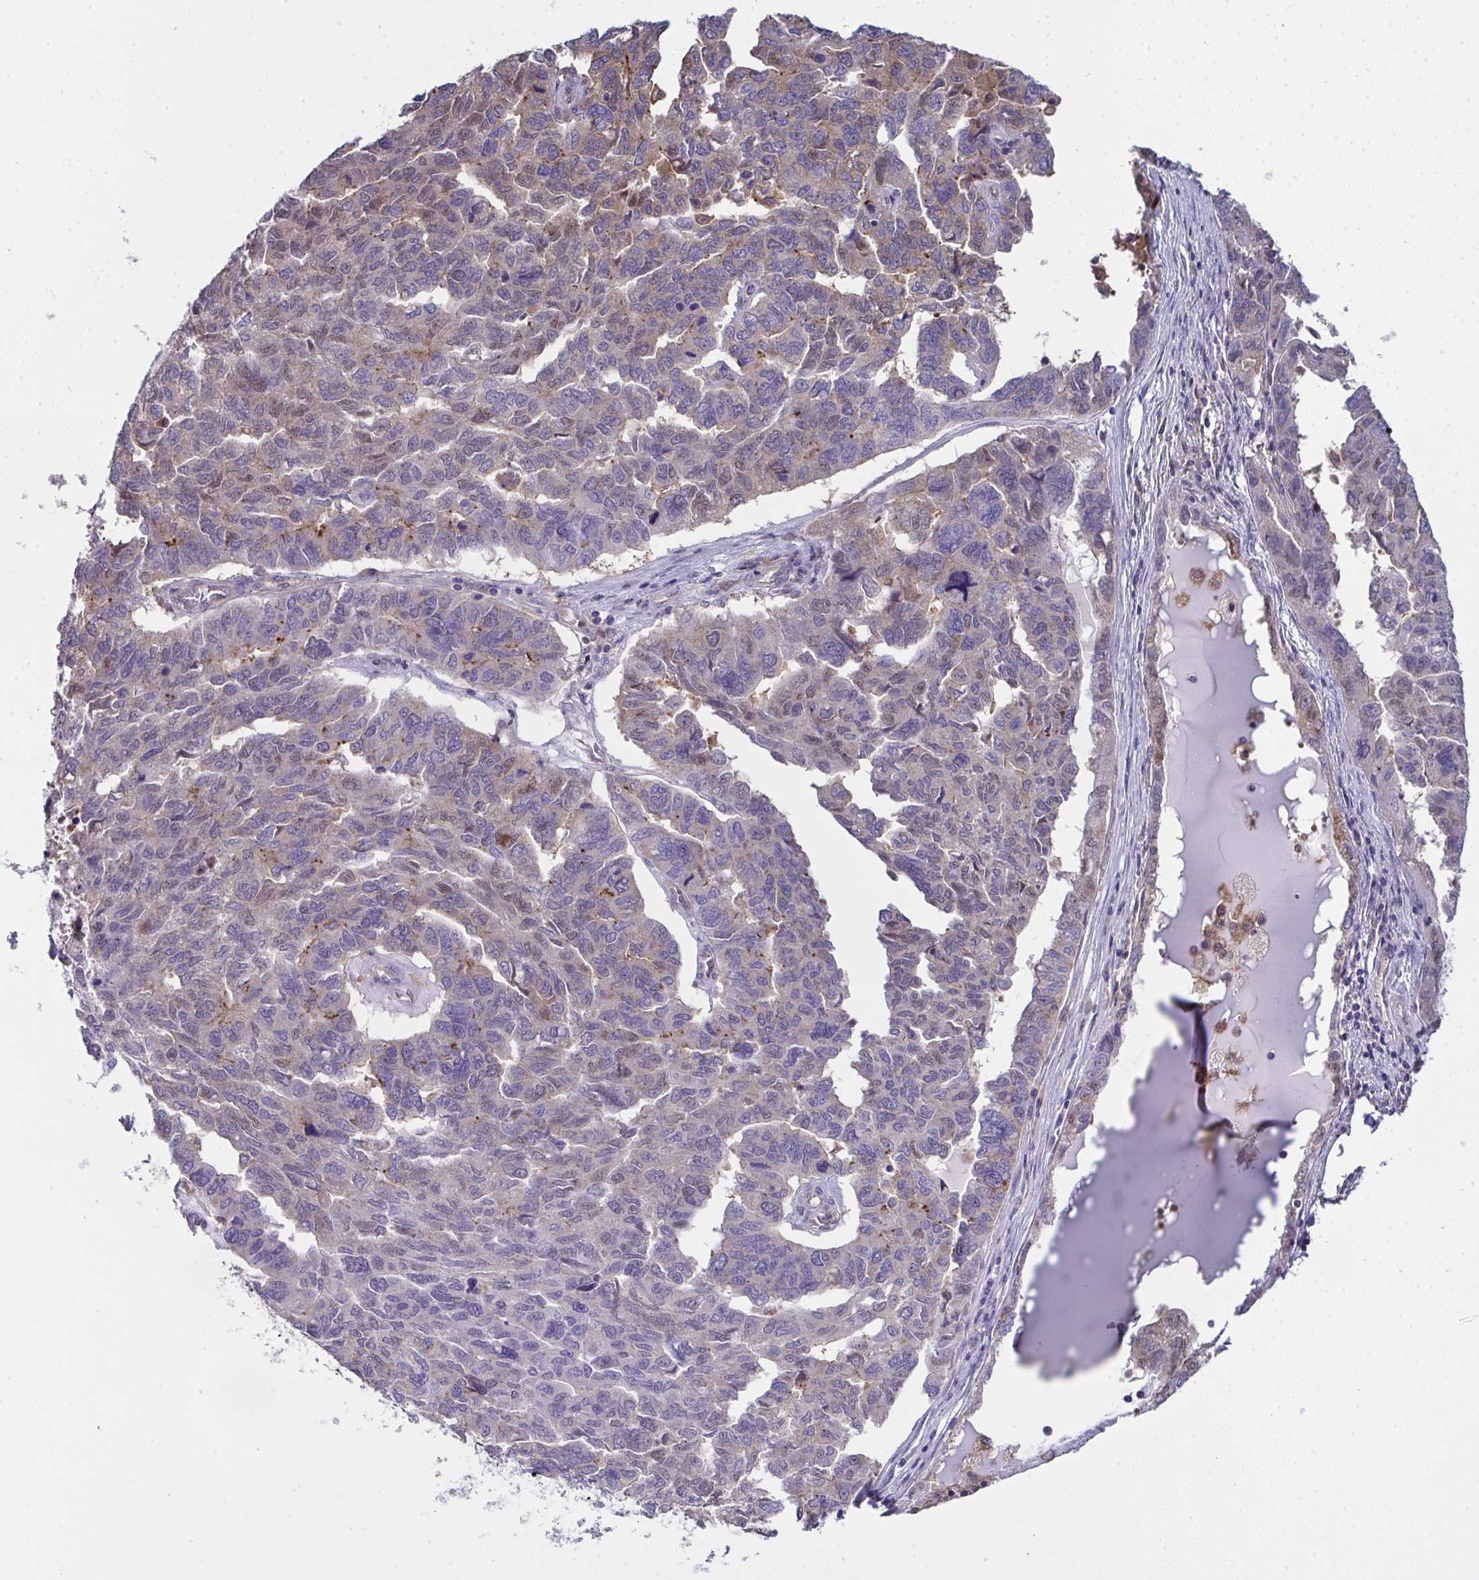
{"staining": {"intensity": "weak", "quantity": "<25%", "location": "cytoplasmic/membranous,nuclear"}, "tissue": "ovarian cancer", "cell_type": "Tumor cells", "image_type": "cancer", "snomed": [{"axis": "morphology", "description": "Cystadenocarcinoma, serous, NOS"}, {"axis": "topography", "description": "Ovary"}], "caption": "There is no significant staining in tumor cells of ovarian cancer.", "gene": "ALDH16A1", "patient": {"sex": "female", "age": 64}}